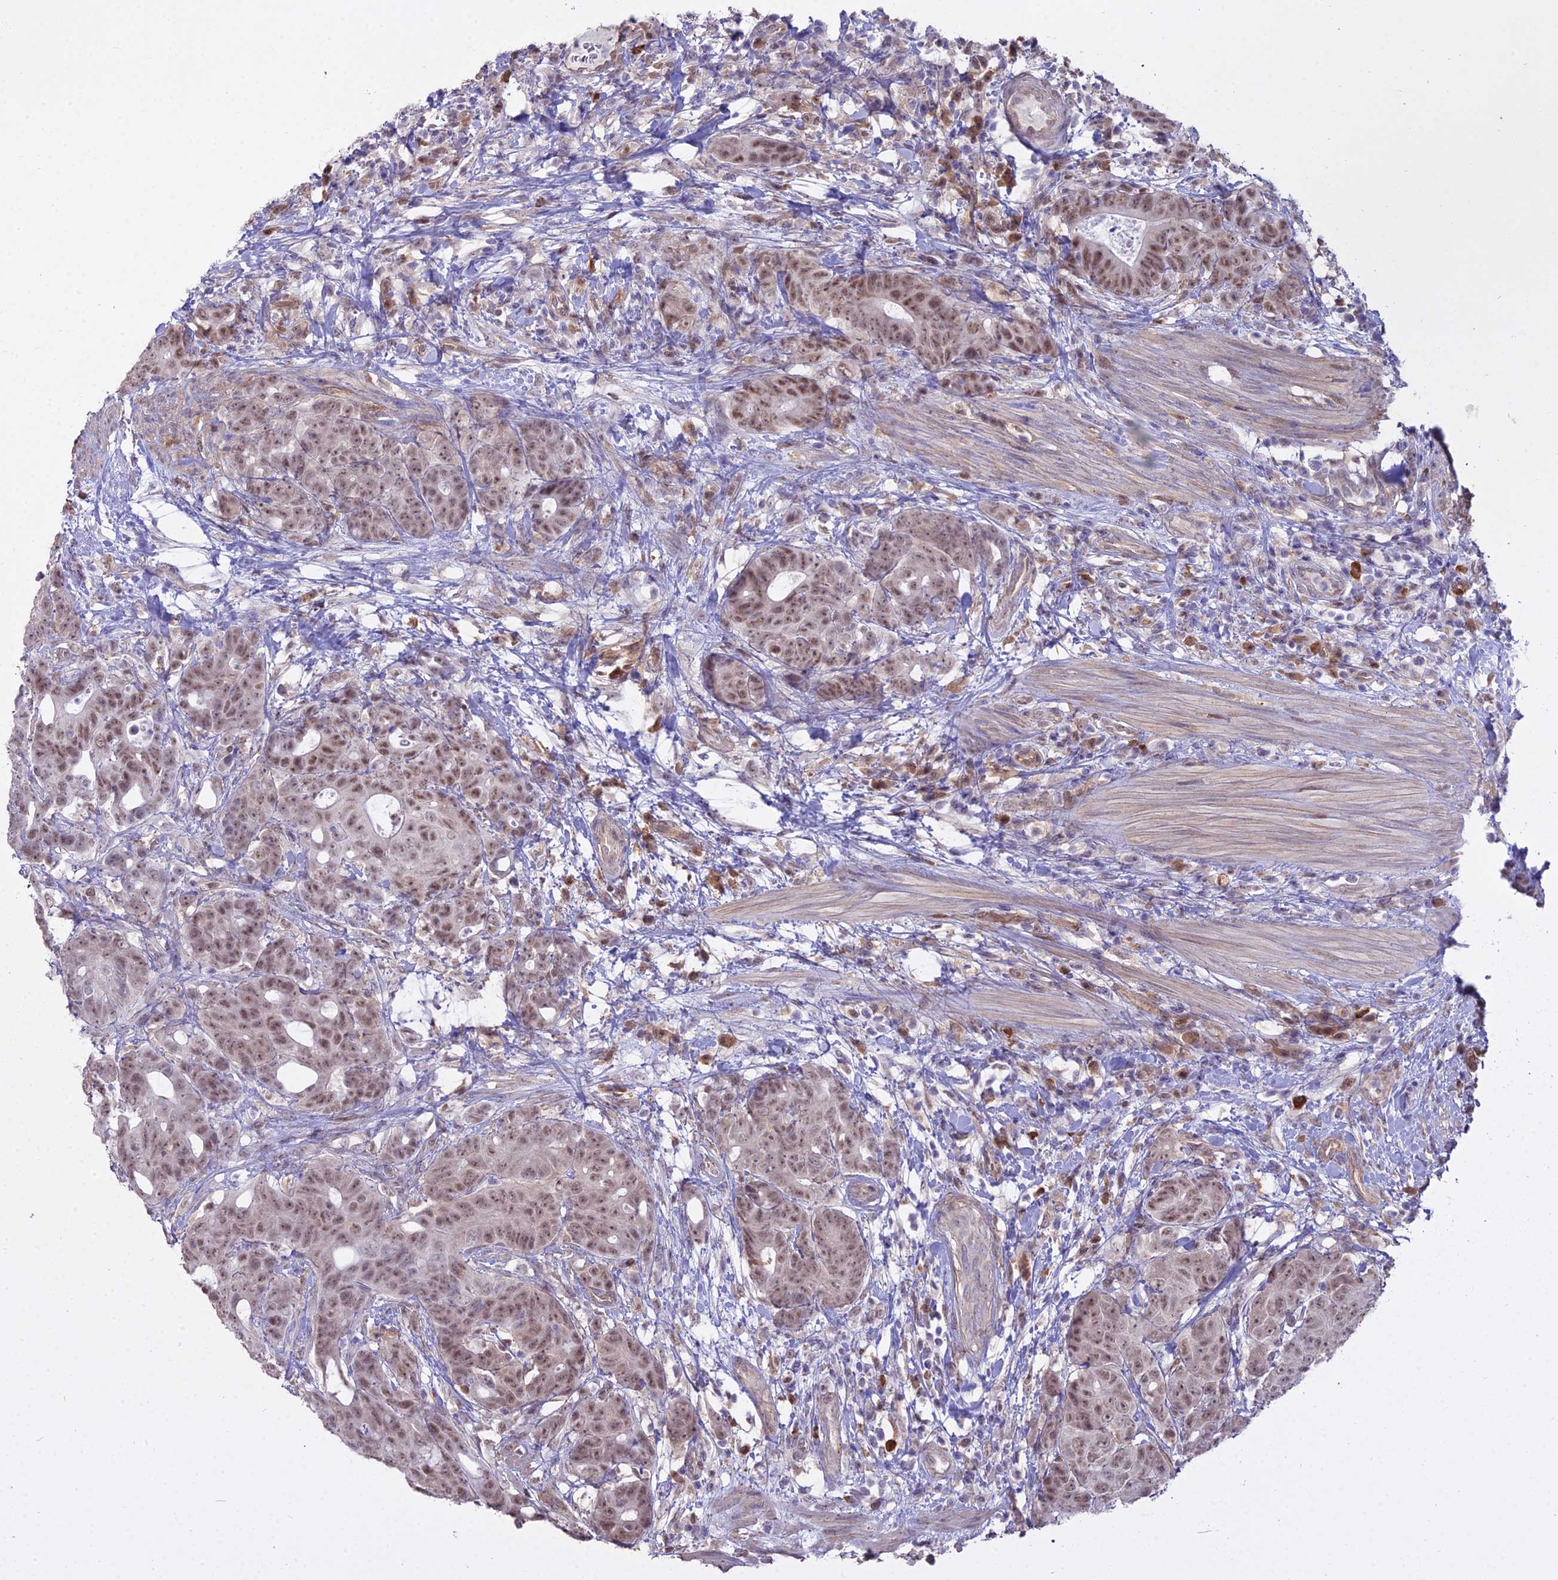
{"staining": {"intensity": "moderate", "quantity": ">75%", "location": "nuclear"}, "tissue": "colorectal cancer", "cell_type": "Tumor cells", "image_type": "cancer", "snomed": [{"axis": "morphology", "description": "Adenocarcinoma, NOS"}, {"axis": "topography", "description": "Colon"}], "caption": "Moderate nuclear staining is identified in approximately >75% of tumor cells in colorectal cancer.", "gene": "BLNK", "patient": {"sex": "female", "age": 82}}